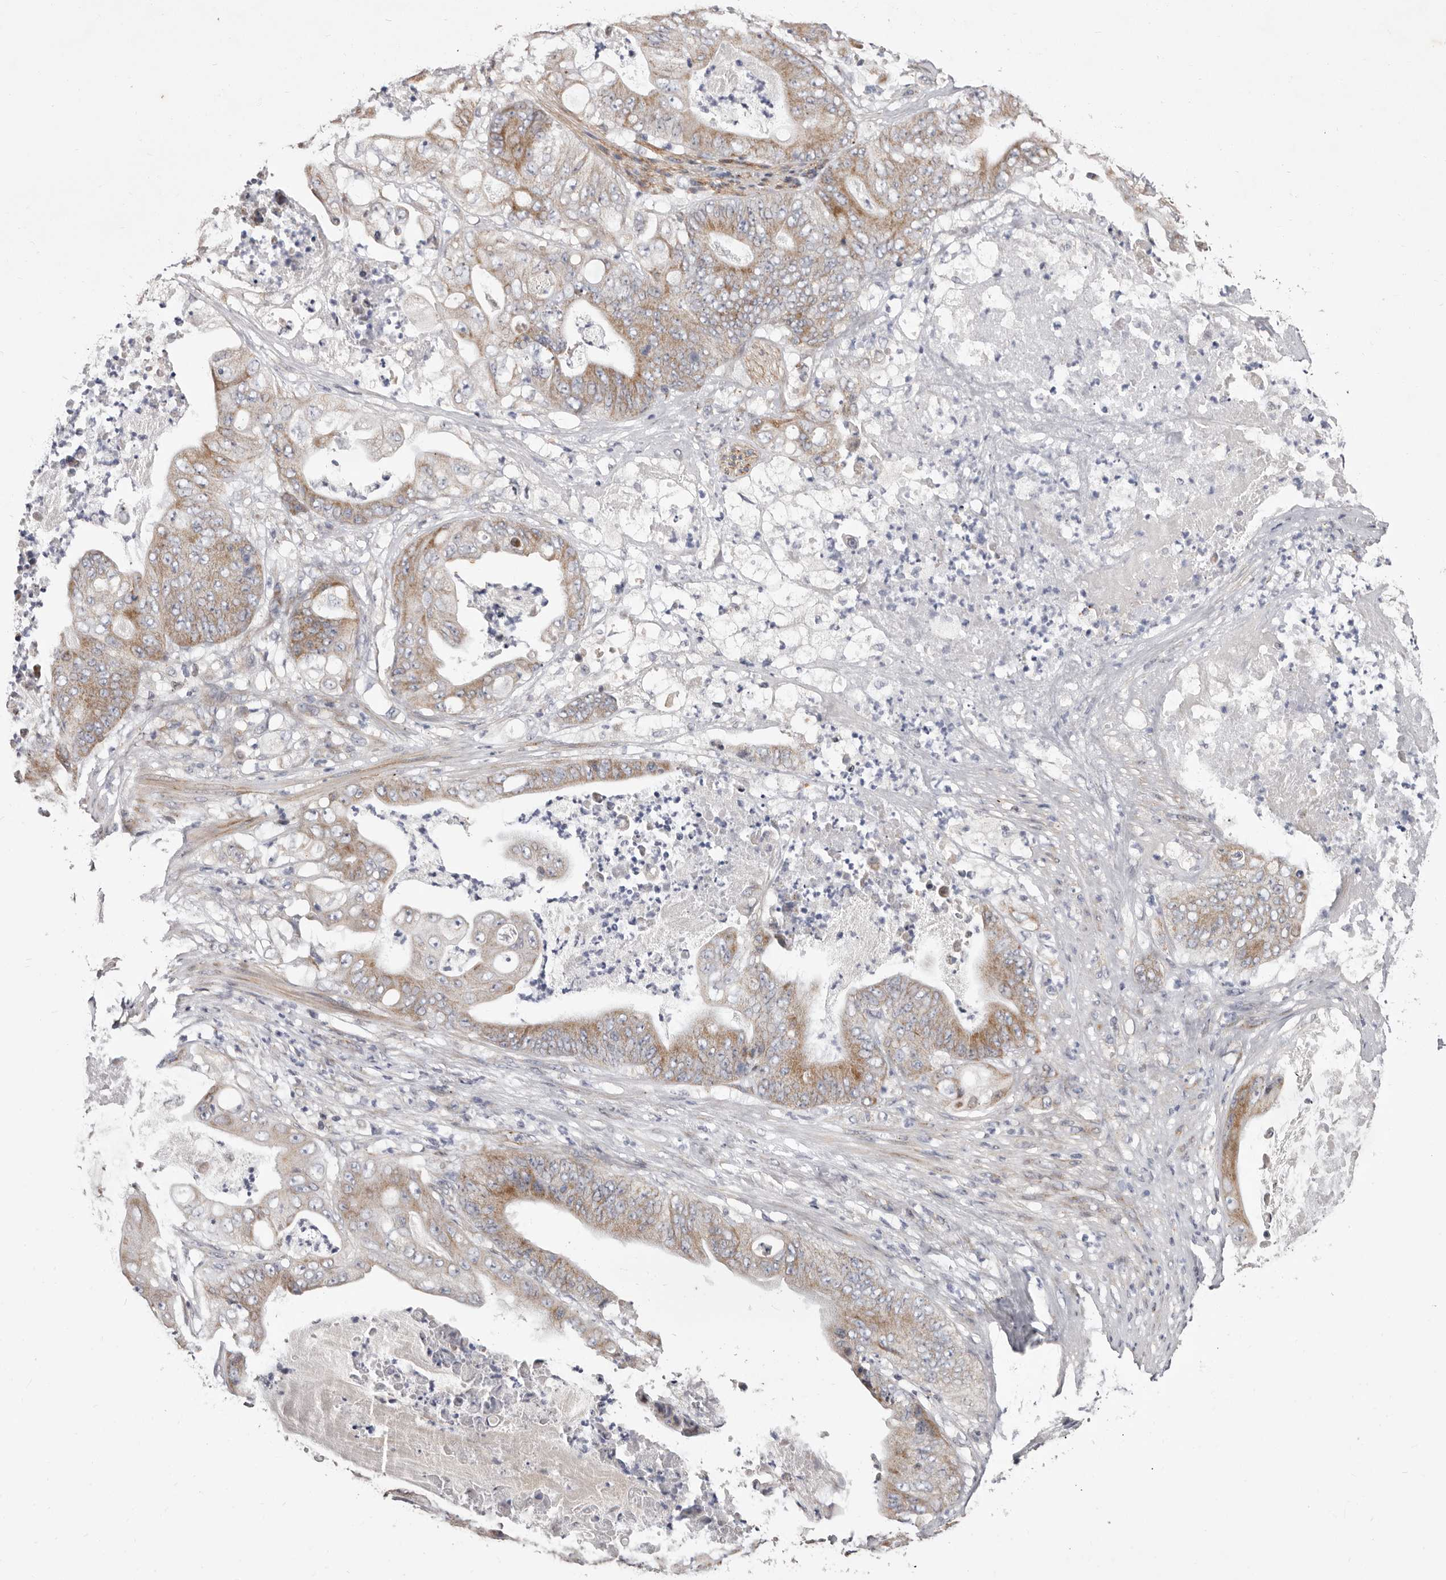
{"staining": {"intensity": "moderate", "quantity": ">75%", "location": "cytoplasmic/membranous"}, "tissue": "stomach cancer", "cell_type": "Tumor cells", "image_type": "cancer", "snomed": [{"axis": "morphology", "description": "Adenocarcinoma, NOS"}, {"axis": "topography", "description": "Stomach"}], "caption": "Immunohistochemistry (IHC) of human adenocarcinoma (stomach) displays medium levels of moderate cytoplasmic/membranous staining in approximately >75% of tumor cells. (DAB IHC, brown staining for protein, blue staining for nuclei).", "gene": "TIMM17B", "patient": {"sex": "female", "age": 73}}